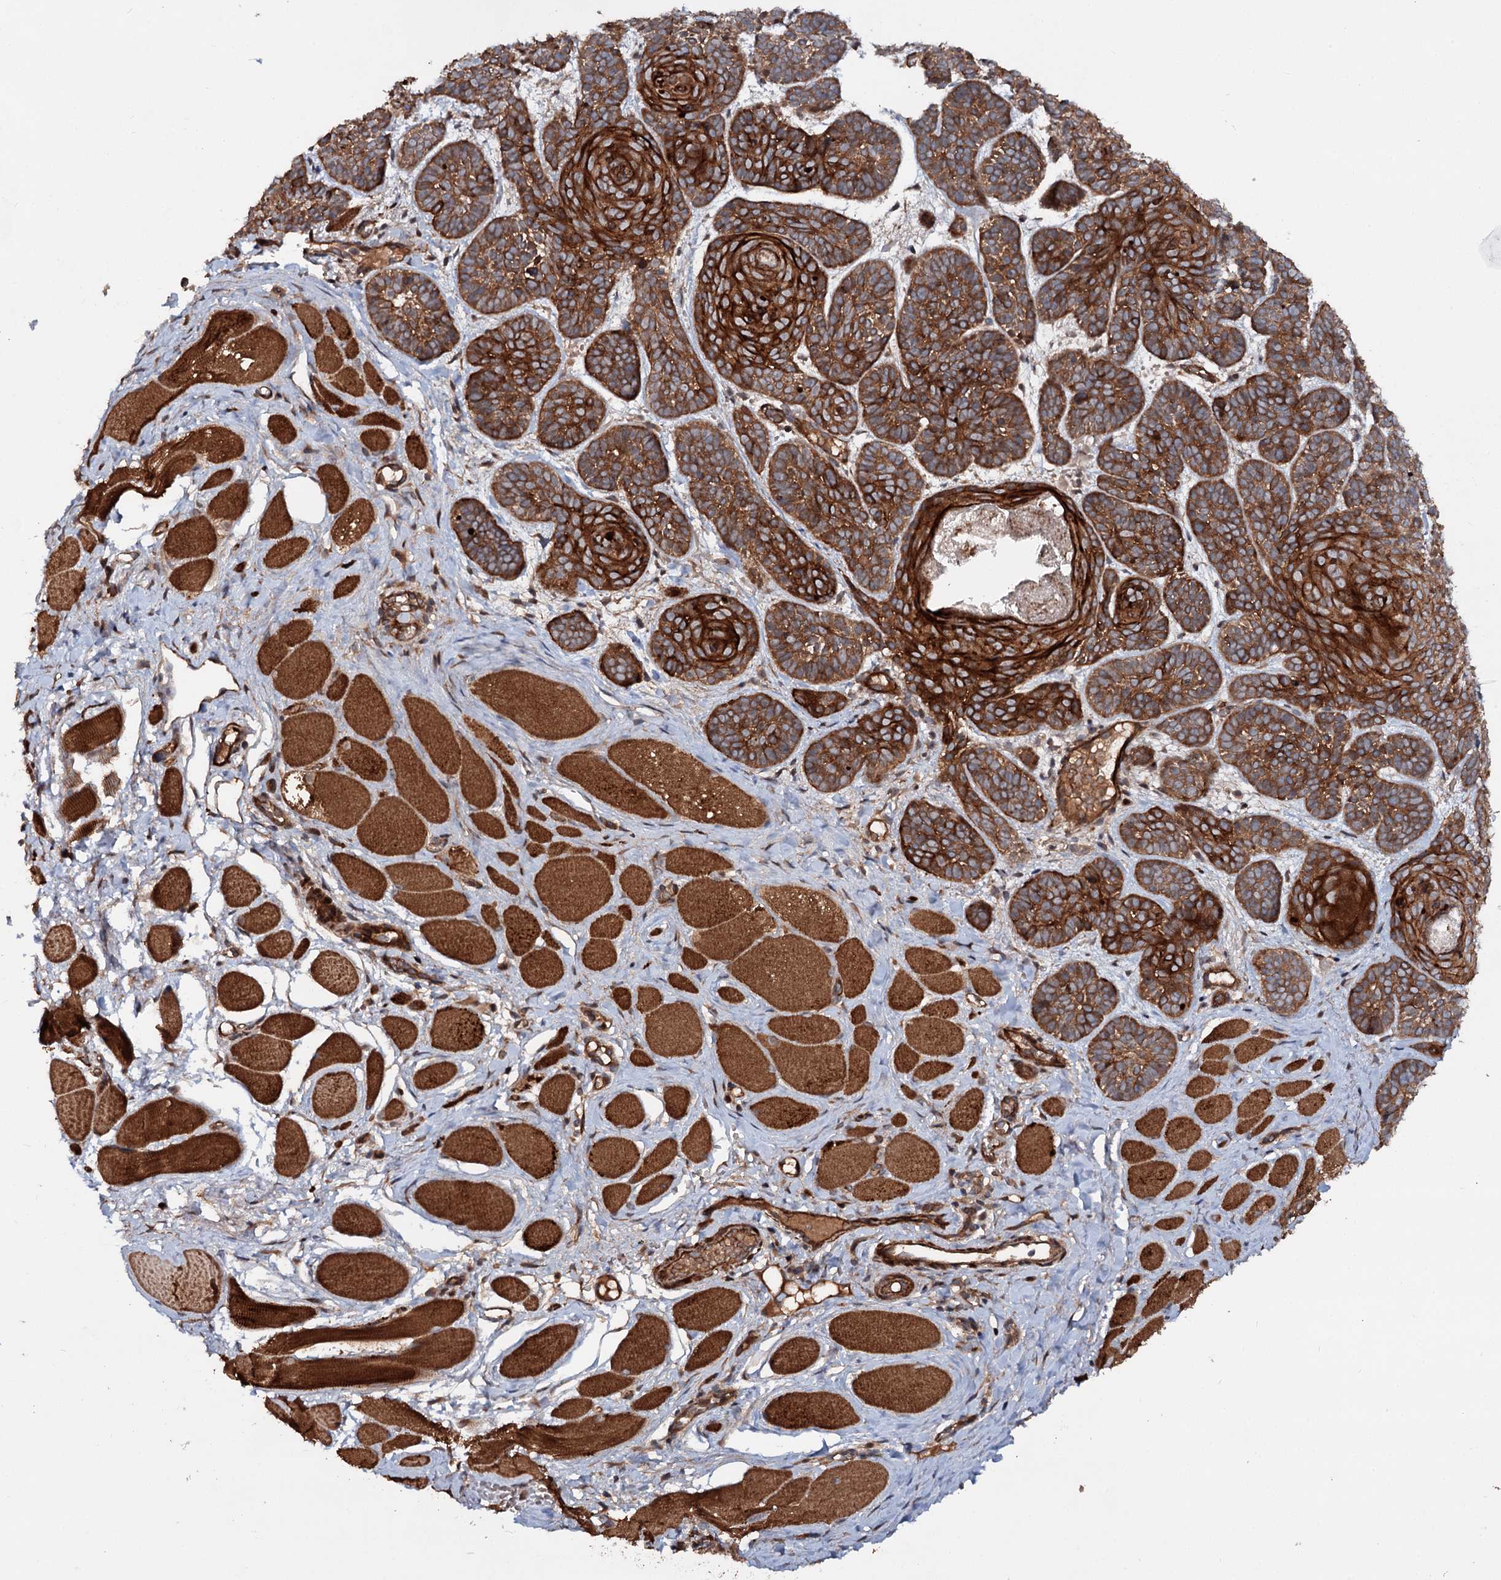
{"staining": {"intensity": "strong", "quantity": ">75%", "location": "cytoplasmic/membranous"}, "tissue": "skin cancer", "cell_type": "Tumor cells", "image_type": "cancer", "snomed": [{"axis": "morphology", "description": "Basal cell carcinoma"}, {"axis": "topography", "description": "Skin"}], "caption": "This photomicrograph shows immunohistochemistry staining of basal cell carcinoma (skin), with high strong cytoplasmic/membranous positivity in approximately >75% of tumor cells.", "gene": "ADGRG4", "patient": {"sex": "male", "age": 85}}